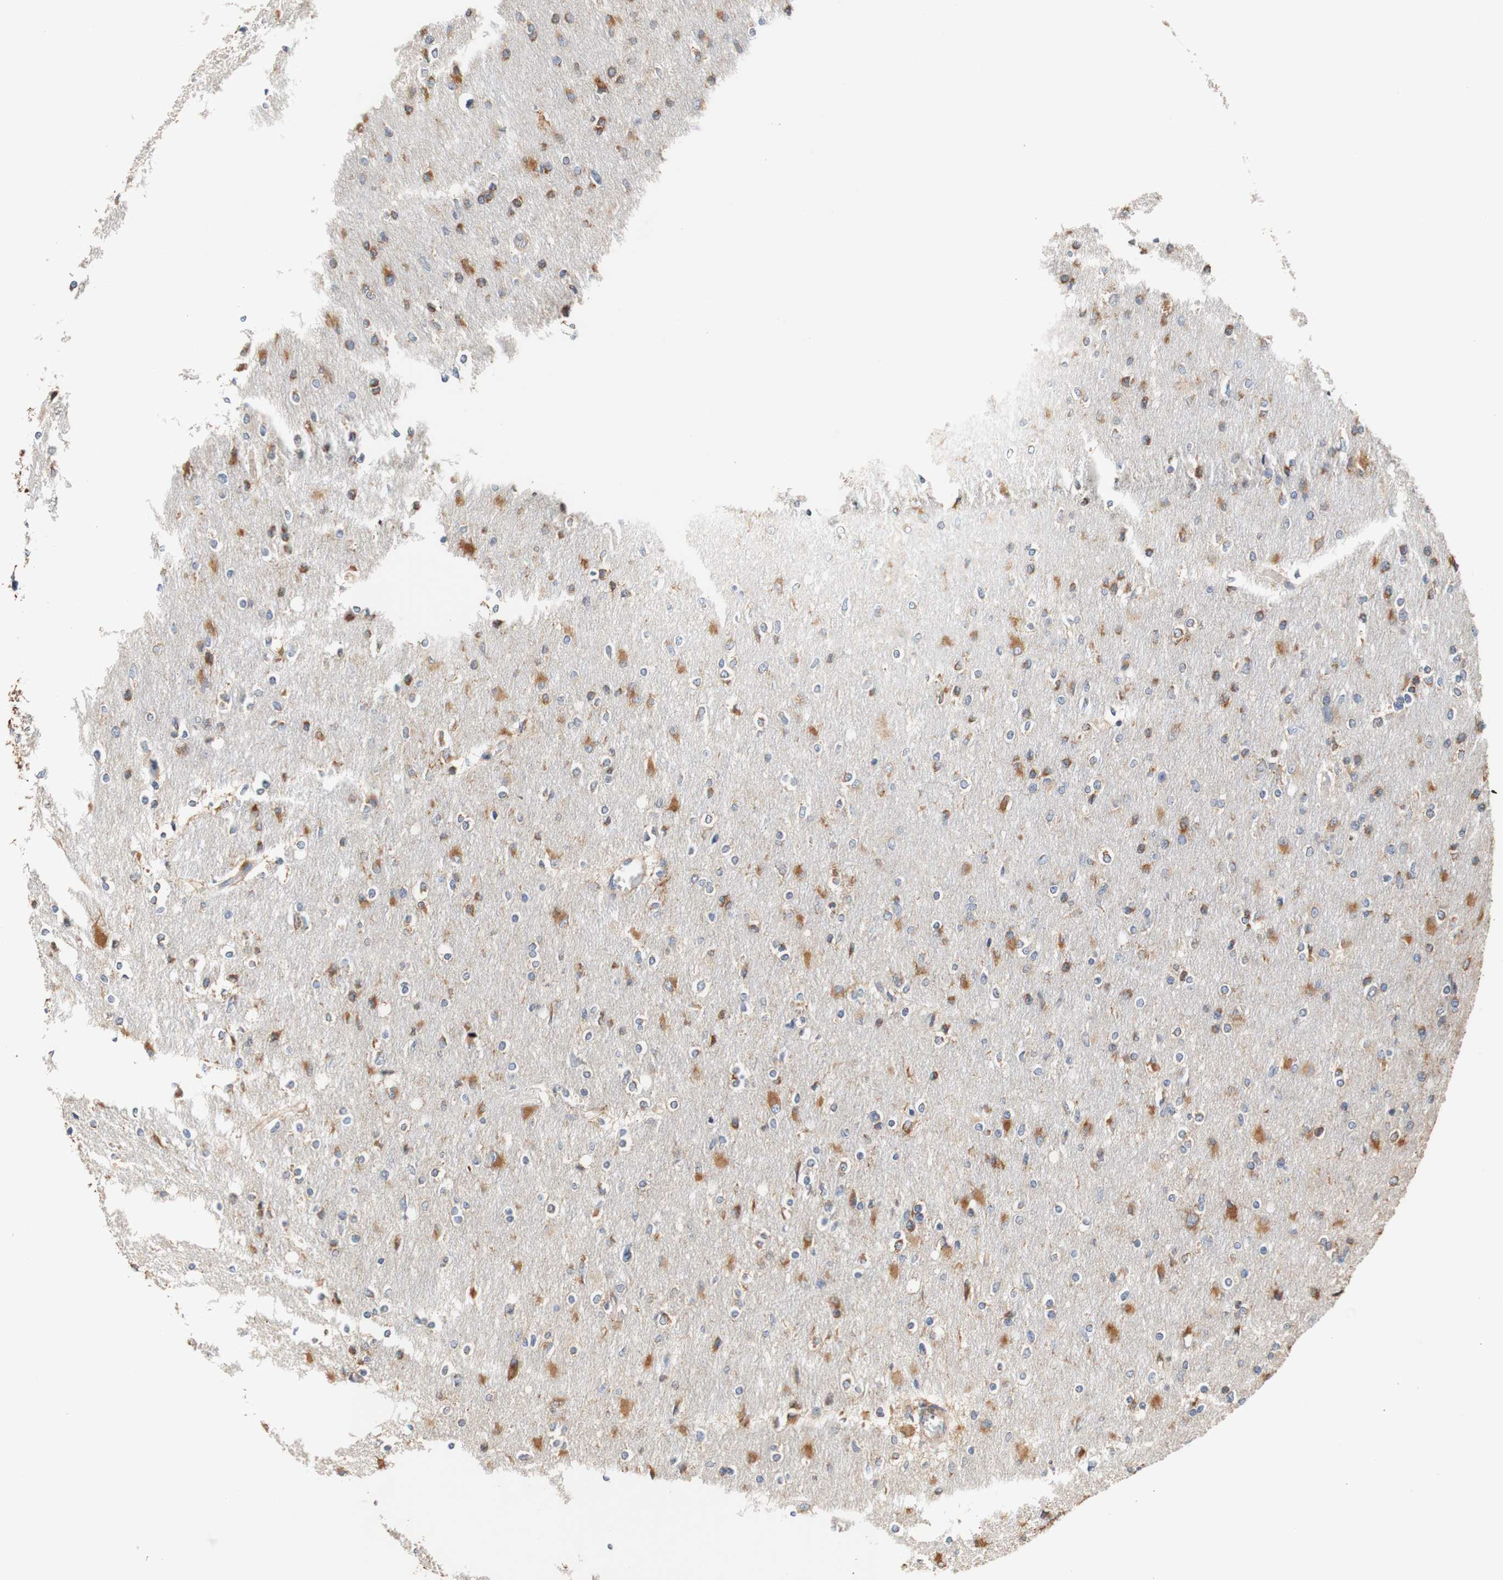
{"staining": {"intensity": "moderate", "quantity": "25%-75%", "location": "cytoplasmic/membranous"}, "tissue": "glioma", "cell_type": "Tumor cells", "image_type": "cancer", "snomed": [{"axis": "morphology", "description": "Glioma, malignant, High grade"}, {"axis": "topography", "description": "Cerebral cortex"}], "caption": "An immunohistochemistry (IHC) image of neoplastic tissue is shown. Protein staining in brown highlights moderate cytoplasmic/membranous positivity in glioma within tumor cells. The protein of interest is stained brown, and the nuclei are stained in blue (DAB (3,3'-diaminobenzidine) IHC with brightfield microscopy, high magnification).", "gene": "EIF2AK4", "patient": {"sex": "female", "age": 36}}